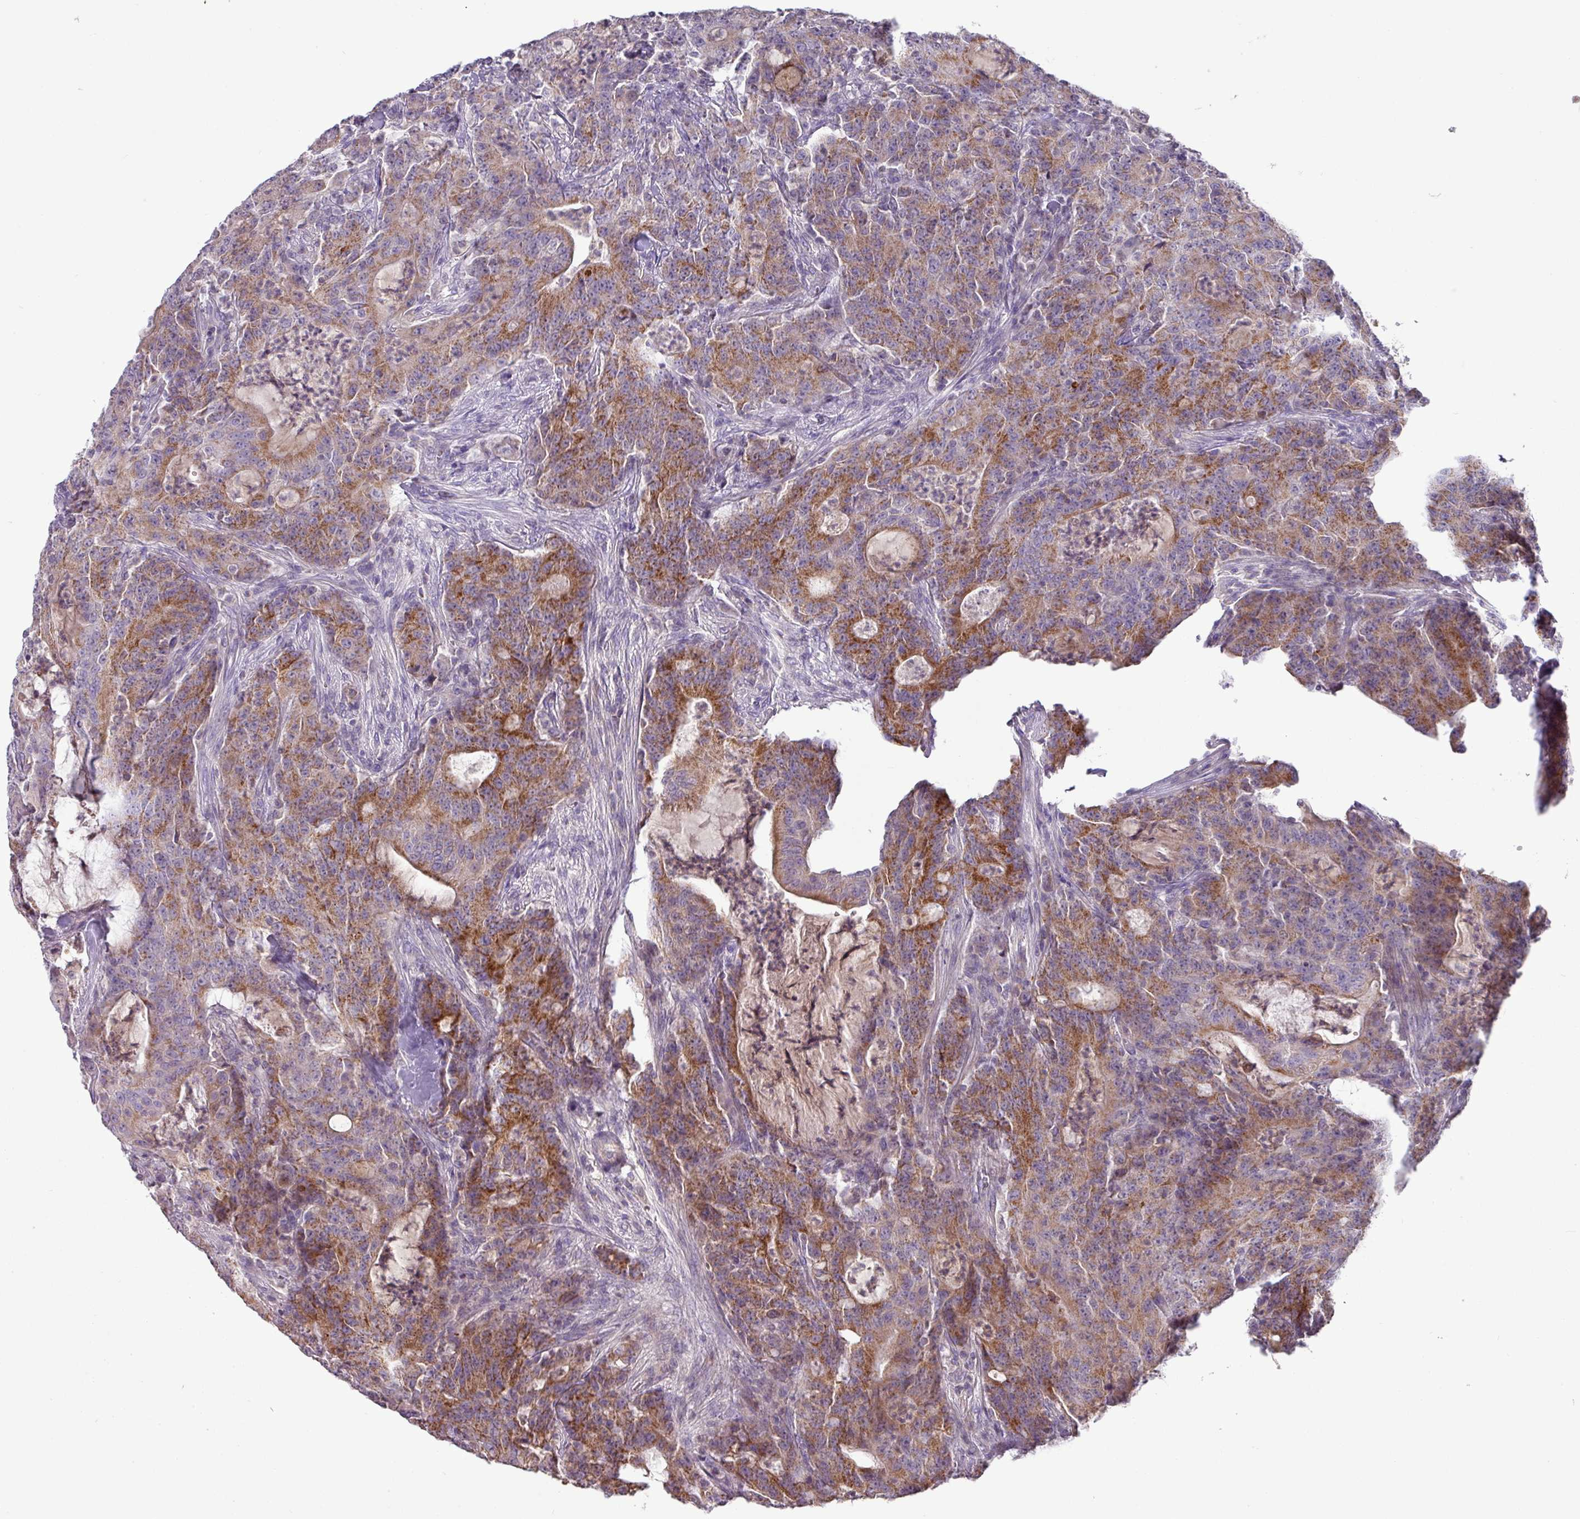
{"staining": {"intensity": "moderate", "quantity": ">75%", "location": "cytoplasmic/membranous"}, "tissue": "colorectal cancer", "cell_type": "Tumor cells", "image_type": "cancer", "snomed": [{"axis": "morphology", "description": "Adenocarcinoma, NOS"}, {"axis": "topography", "description": "Colon"}], "caption": "IHC staining of colorectal adenocarcinoma, which shows medium levels of moderate cytoplasmic/membranous staining in approximately >75% of tumor cells indicating moderate cytoplasmic/membranous protein positivity. The staining was performed using DAB (brown) for protein detection and nuclei were counterstained in hematoxylin (blue).", "gene": "TRAPPC1", "patient": {"sex": "male", "age": 83}}